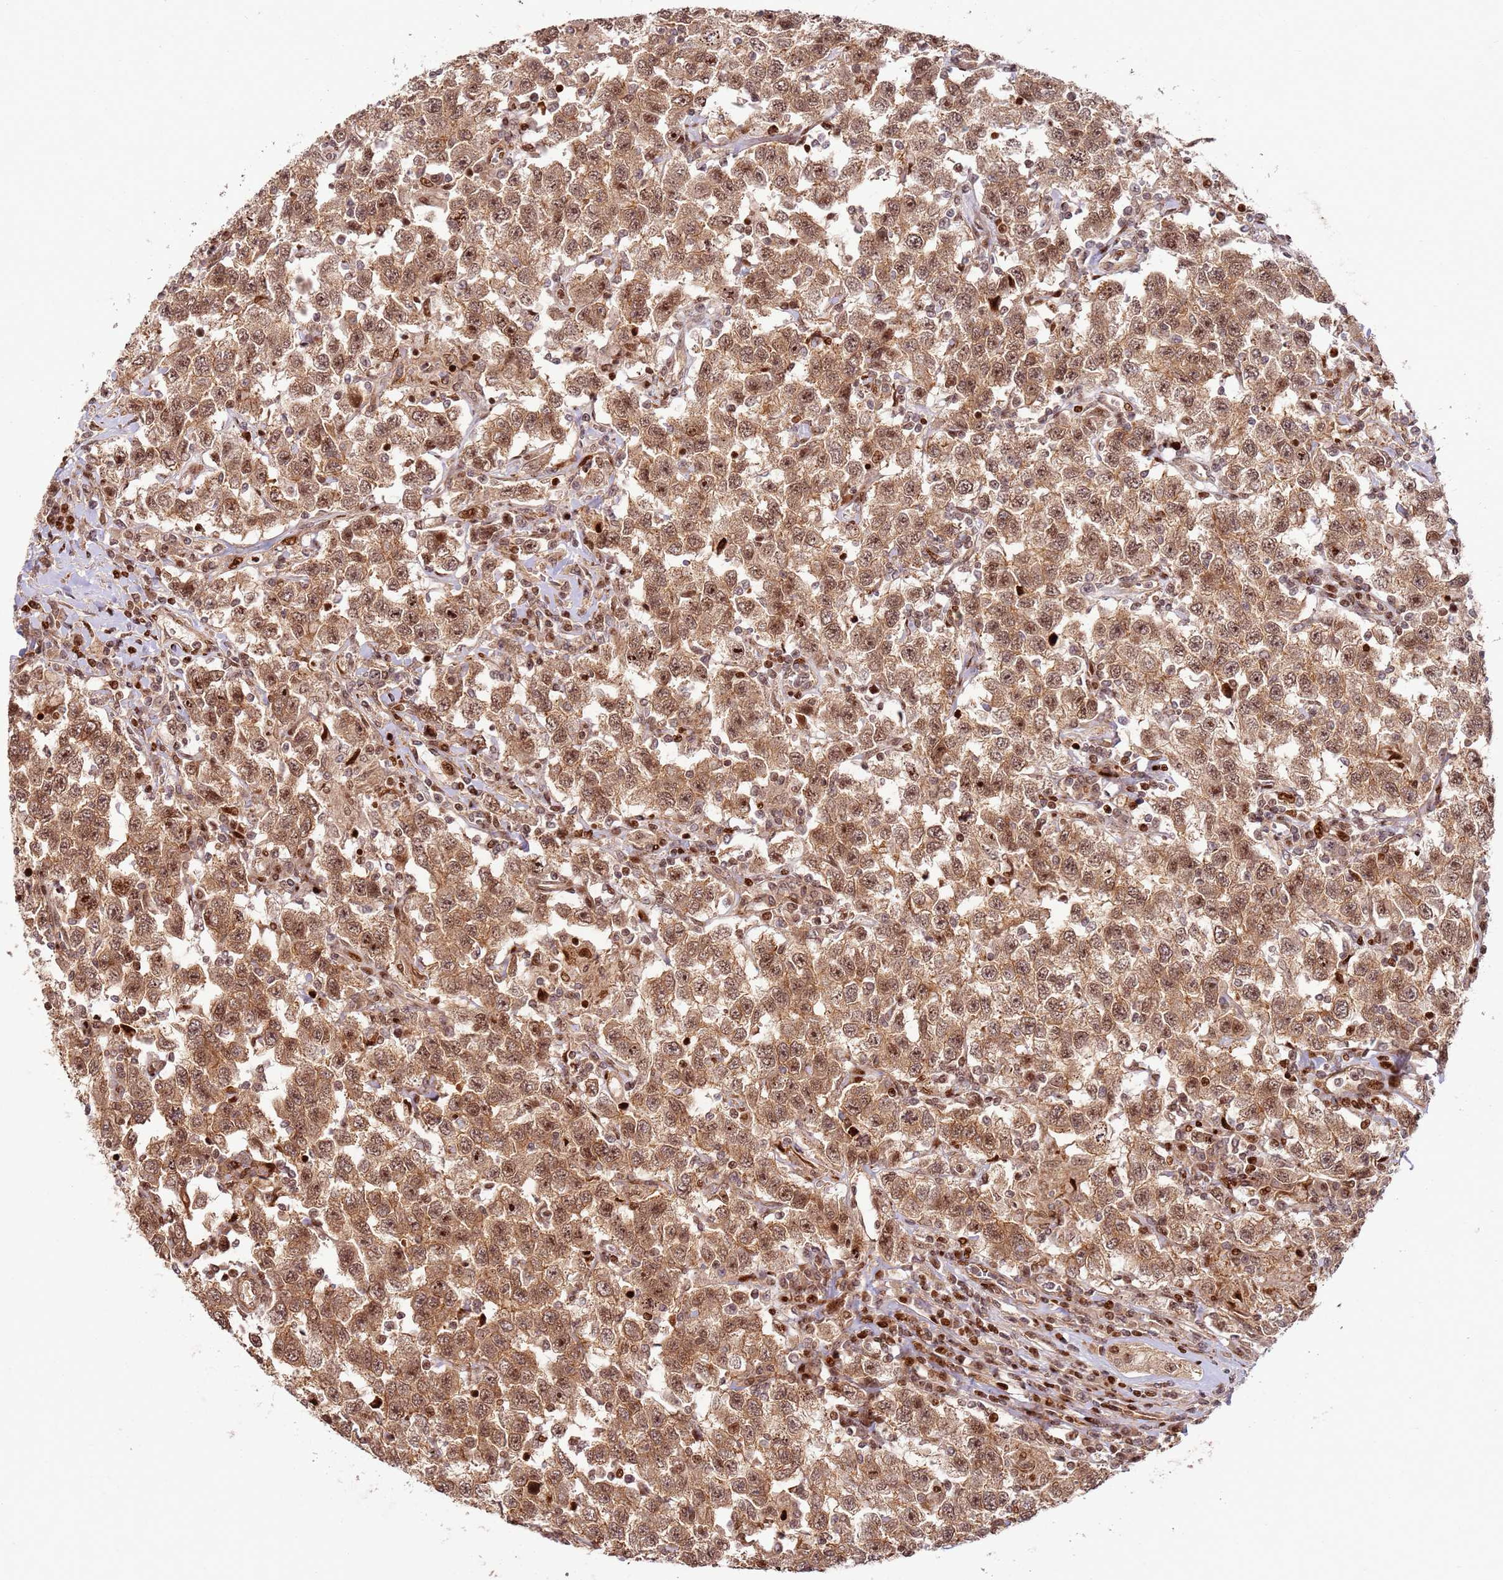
{"staining": {"intensity": "moderate", "quantity": ">75%", "location": "cytoplasmic/membranous,nuclear"}, "tissue": "testis cancer", "cell_type": "Tumor cells", "image_type": "cancer", "snomed": [{"axis": "morphology", "description": "Seminoma, NOS"}, {"axis": "topography", "description": "Testis"}], "caption": "Immunohistochemistry image of human testis cancer (seminoma) stained for a protein (brown), which exhibits medium levels of moderate cytoplasmic/membranous and nuclear expression in approximately >75% of tumor cells.", "gene": "TMEM233", "patient": {"sex": "male", "age": 41}}